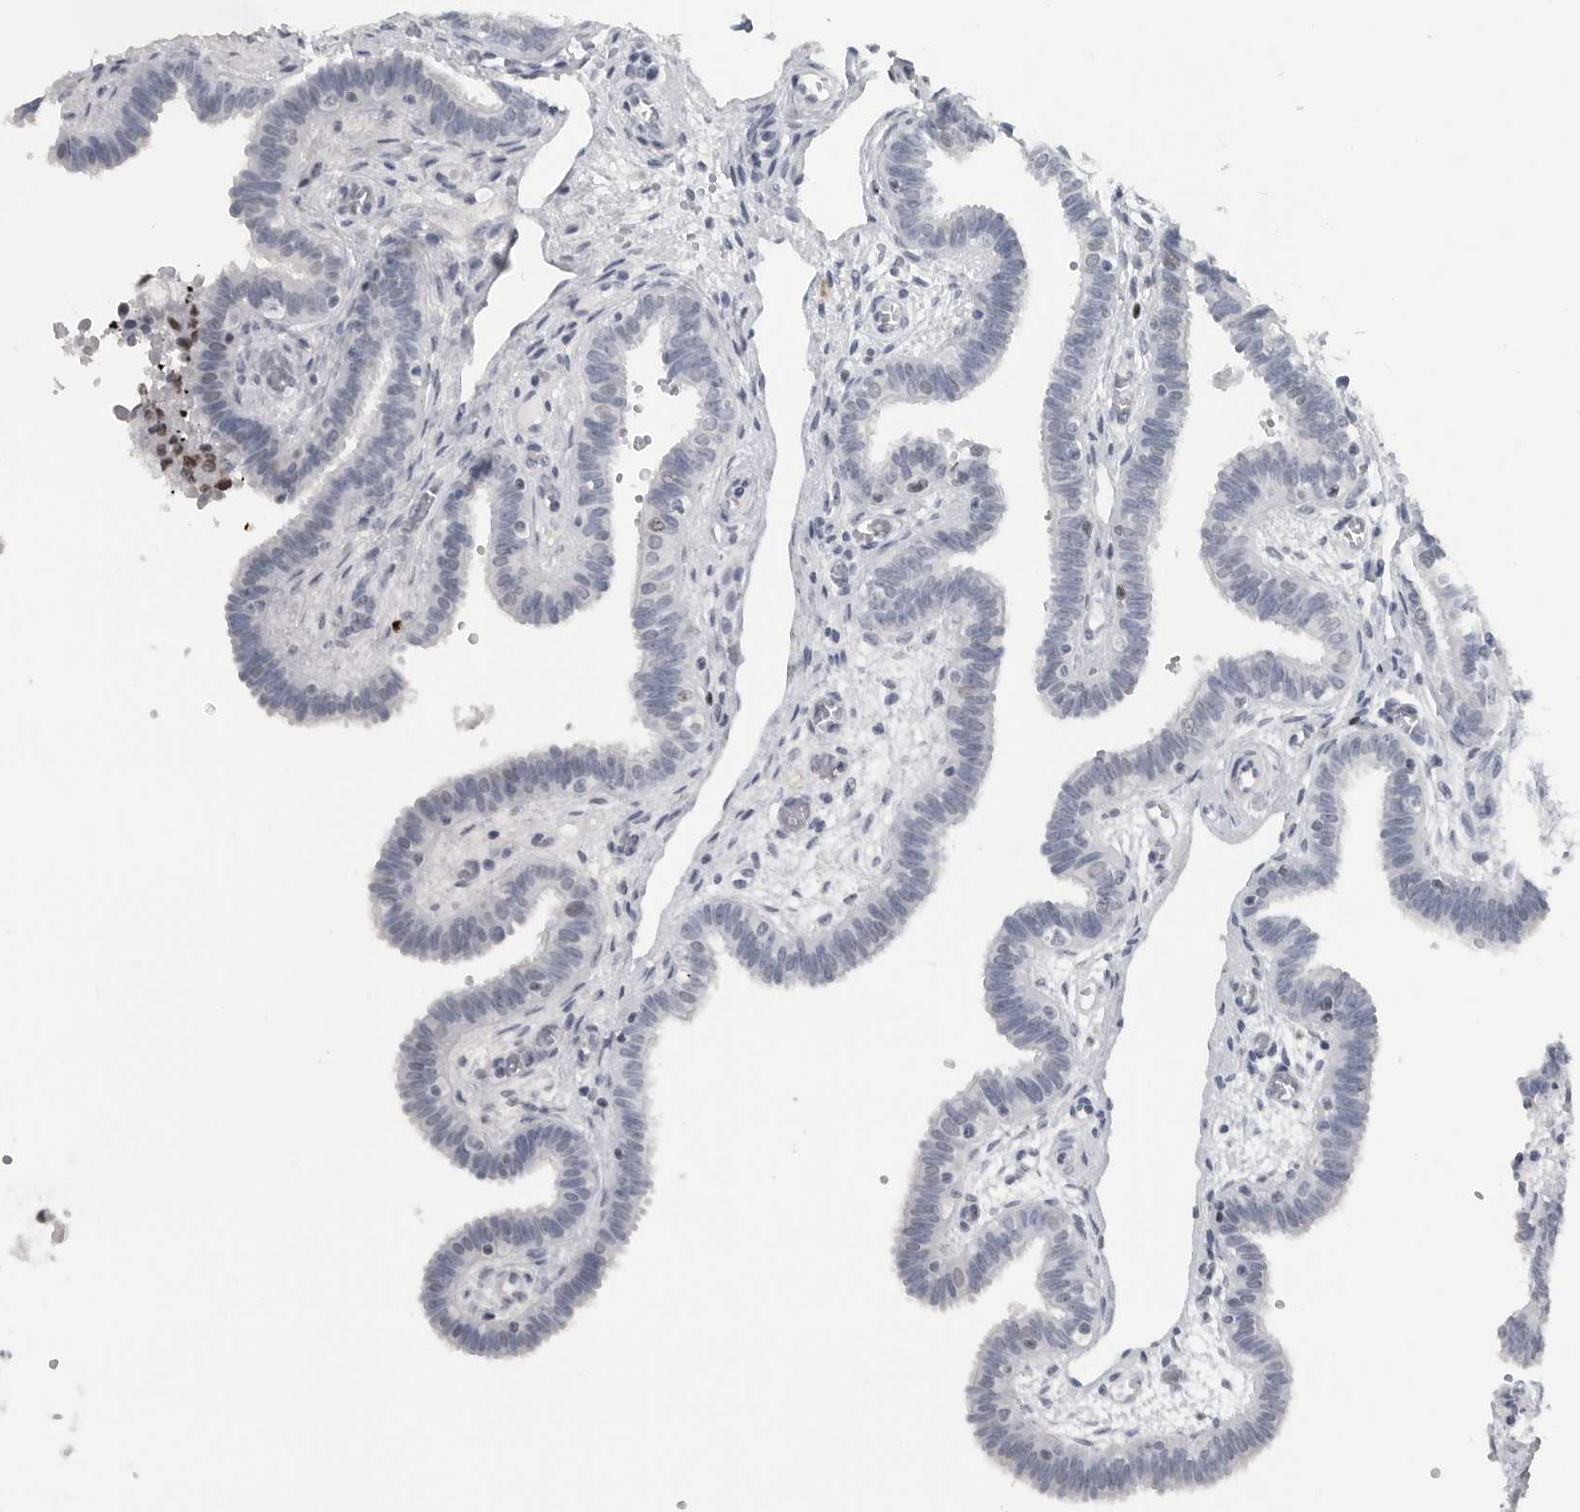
{"staining": {"intensity": "negative", "quantity": "none", "location": "none"}, "tissue": "fallopian tube", "cell_type": "Glandular cells", "image_type": "normal", "snomed": [{"axis": "morphology", "description": "Normal tissue, NOS"}, {"axis": "topography", "description": "Fallopian tube"}, {"axis": "topography", "description": "Placenta"}], "caption": "IHC photomicrograph of unremarkable fallopian tube: human fallopian tube stained with DAB reveals no significant protein positivity in glandular cells.", "gene": "SATB2", "patient": {"sex": "female", "age": 32}}